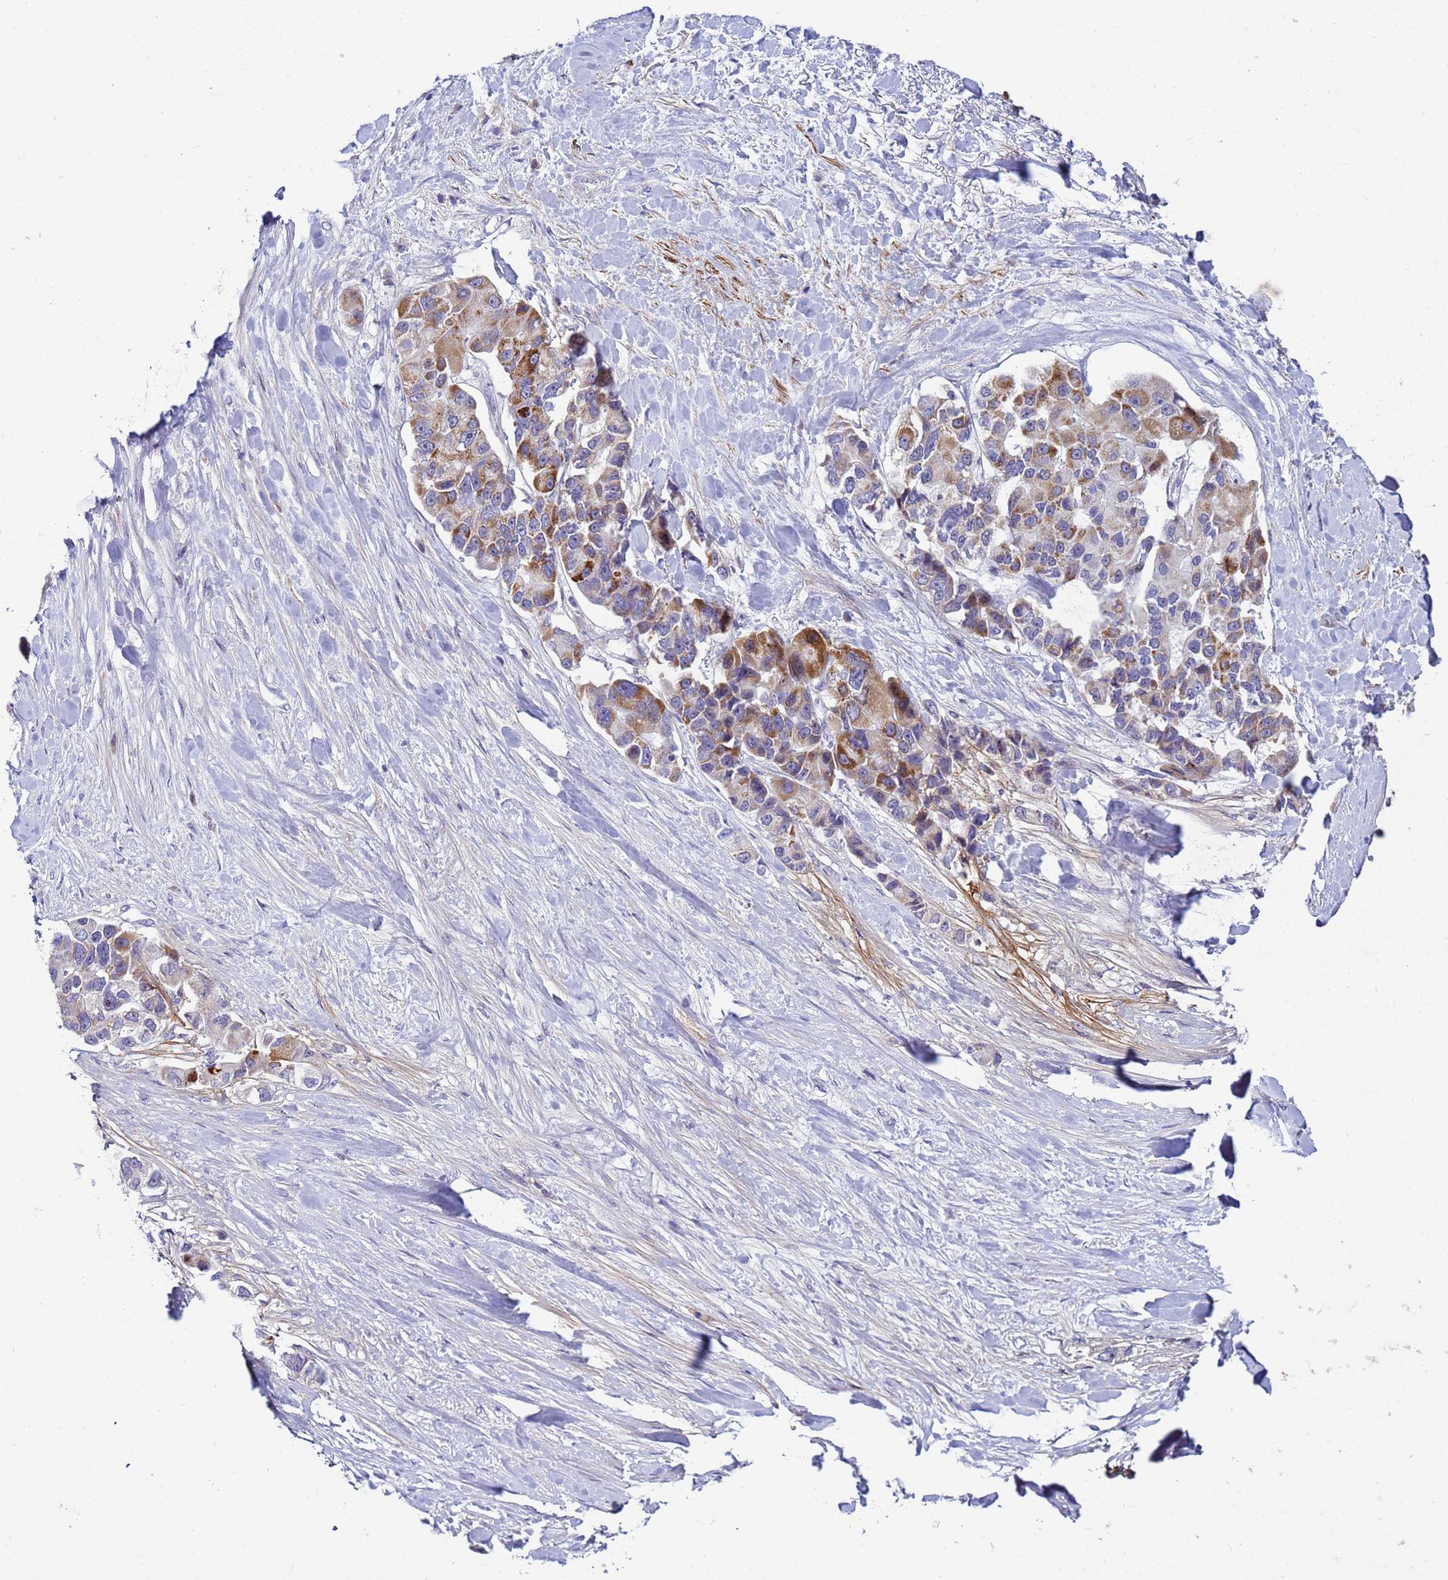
{"staining": {"intensity": "moderate", "quantity": "25%-75%", "location": "cytoplasmic/membranous"}, "tissue": "lung cancer", "cell_type": "Tumor cells", "image_type": "cancer", "snomed": [{"axis": "morphology", "description": "Adenocarcinoma, NOS"}, {"axis": "topography", "description": "Lung"}], "caption": "Human lung adenocarcinoma stained with a protein marker exhibits moderate staining in tumor cells.", "gene": "P2RX7", "patient": {"sex": "female", "age": 54}}